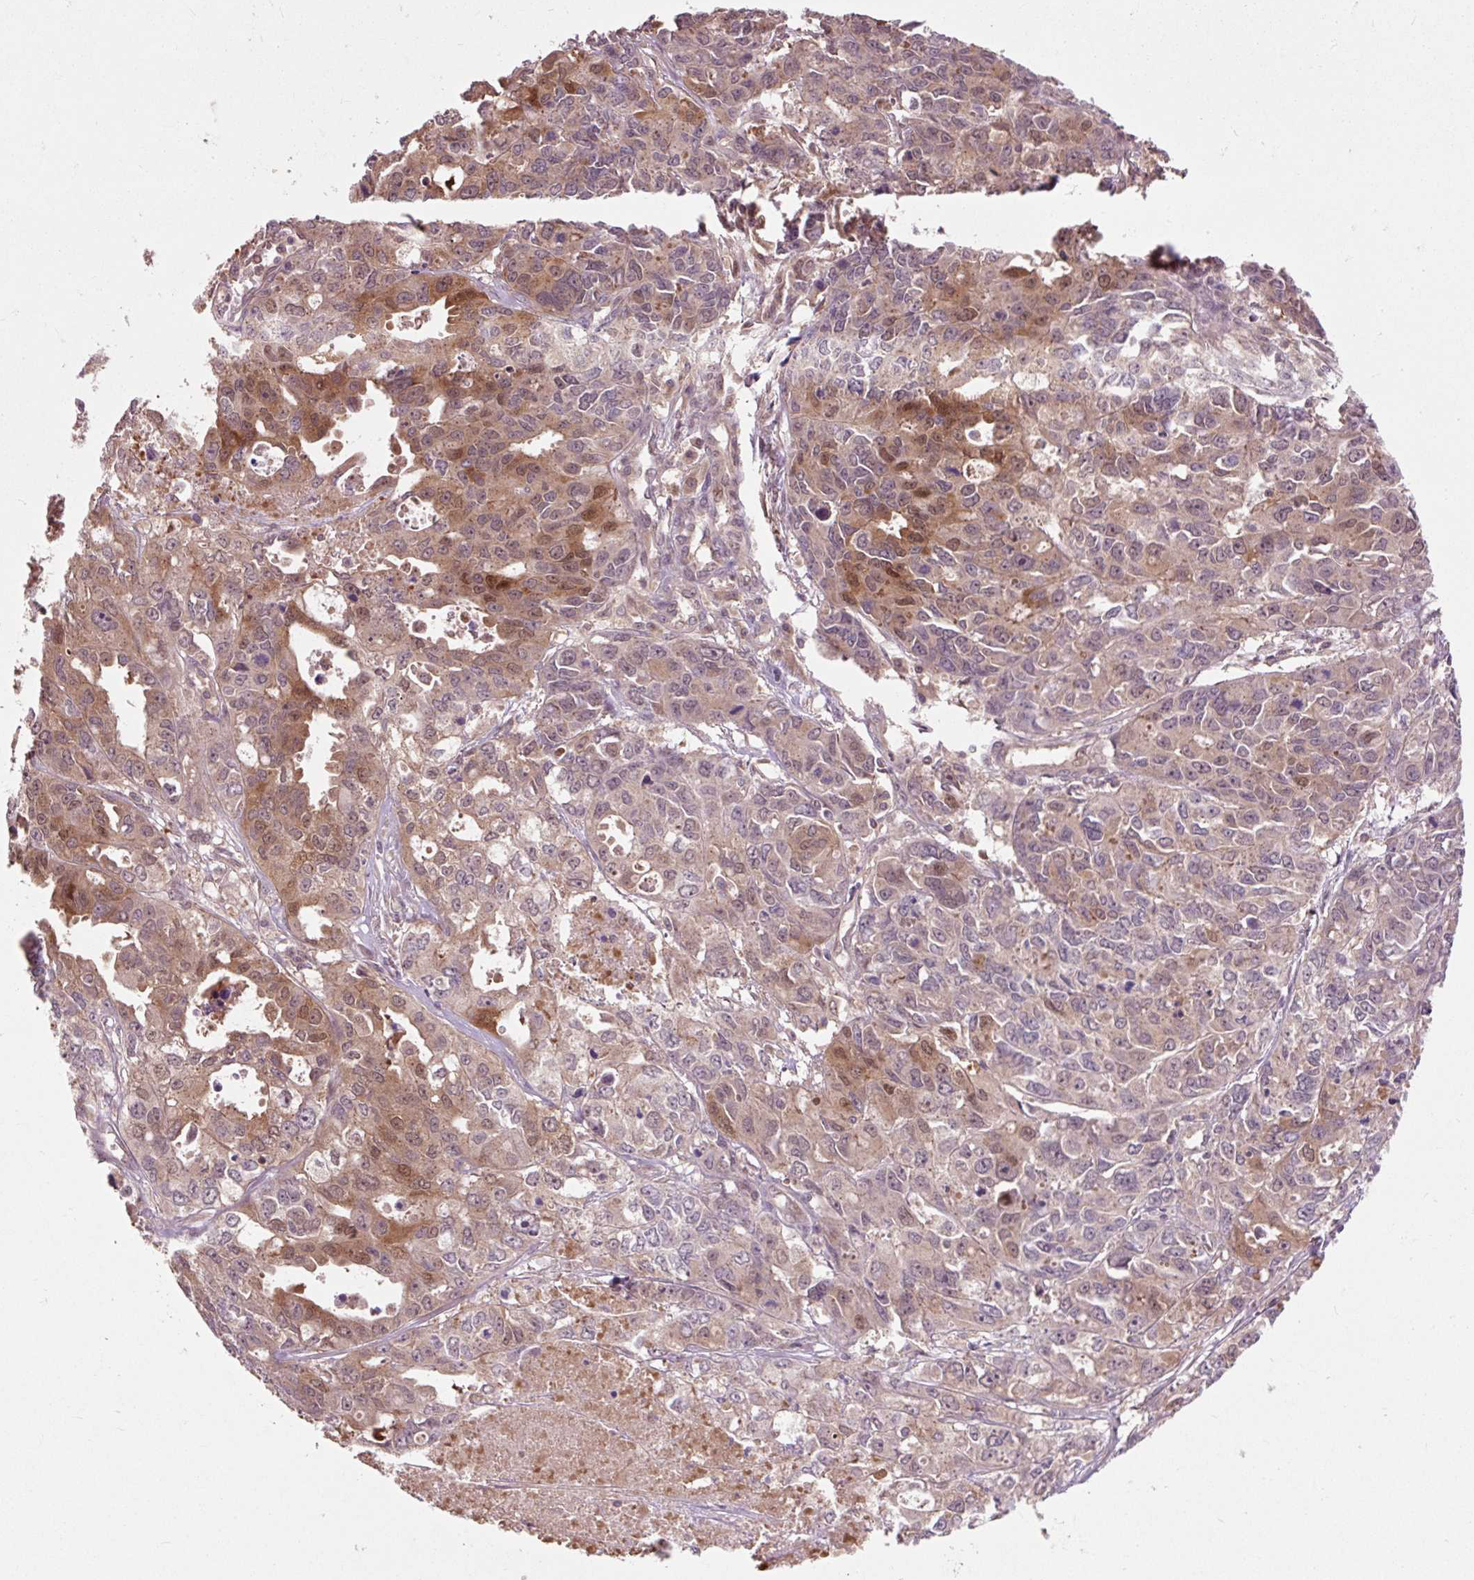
{"staining": {"intensity": "moderate", "quantity": "25%-75%", "location": "cytoplasmic/membranous,nuclear"}, "tissue": "endometrial cancer", "cell_type": "Tumor cells", "image_type": "cancer", "snomed": [{"axis": "morphology", "description": "Adenocarcinoma, NOS"}, {"axis": "topography", "description": "Uterus"}], "caption": "Endometrial cancer (adenocarcinoma) stained with DAB (3,3'-diaminobenzidine) immunohistochemistry shows medium levels of moderate cytoplasmic/membranous and nuclear expression in approximately 25%-75% of tumor cells.", "gene": "MMS19", "patient": {"sex": "female", "age": 79}}